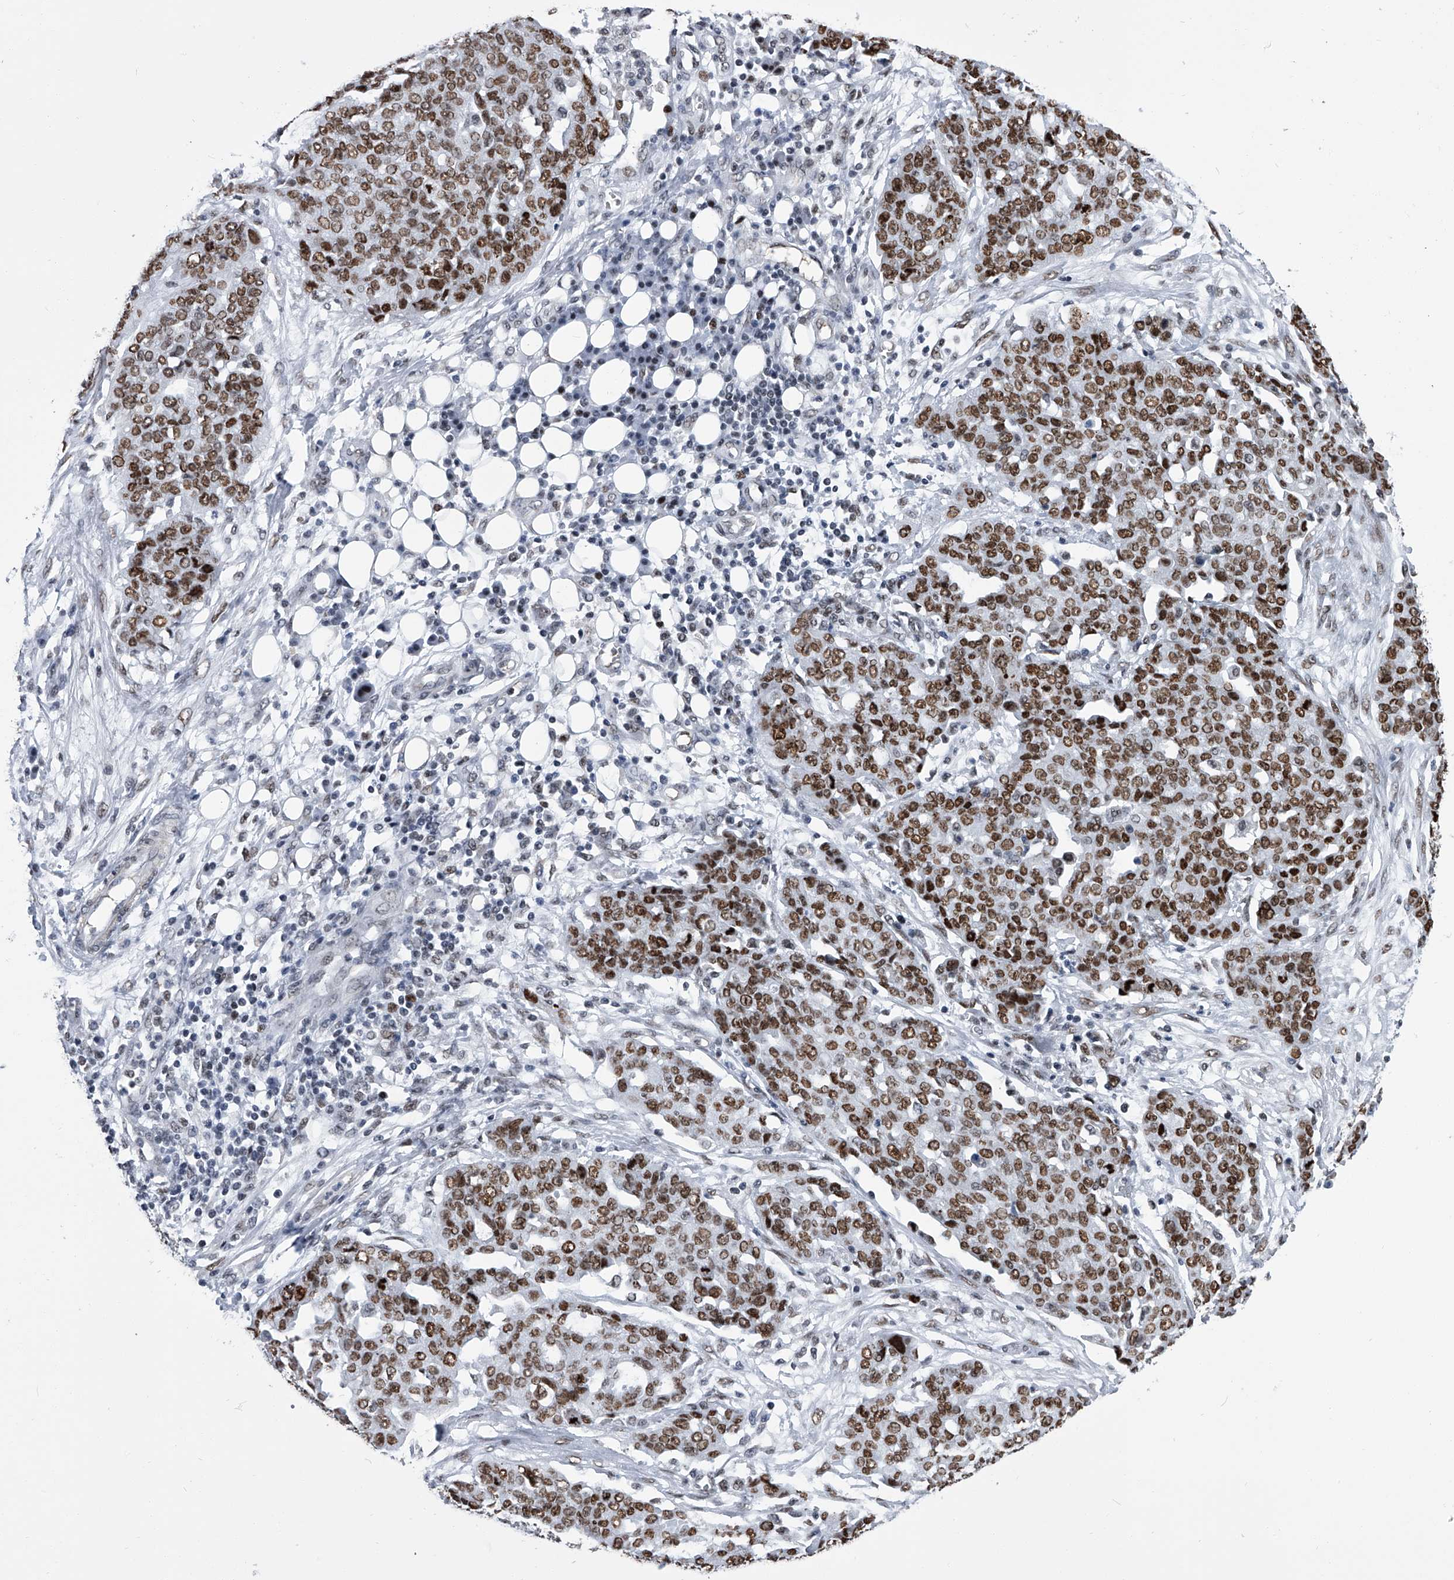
{"staining": {"intensity": "strong", "quantity": ">75%", "location": "nuclear"}, "tissue": "ovarian cancer", "cell_type": "Tumor cells", "image_type": "cancer", "snomed": [{"axis": "morphology", "description": "Cystadenocarcinoma, serous, NOS"}, {"axis": "topography", "description": "Soft tissue"}, {"axis": "topography", "description": "Ovary"}], "caption": "This photomicrograph reveals IHC staining of human ovarian cancer (serous cystadenocarcinoma), with high strong nuclear staining in about >75% of tumor cells.", "gene": "SIM2", "patient": {"sex": "female", "age": 57}}